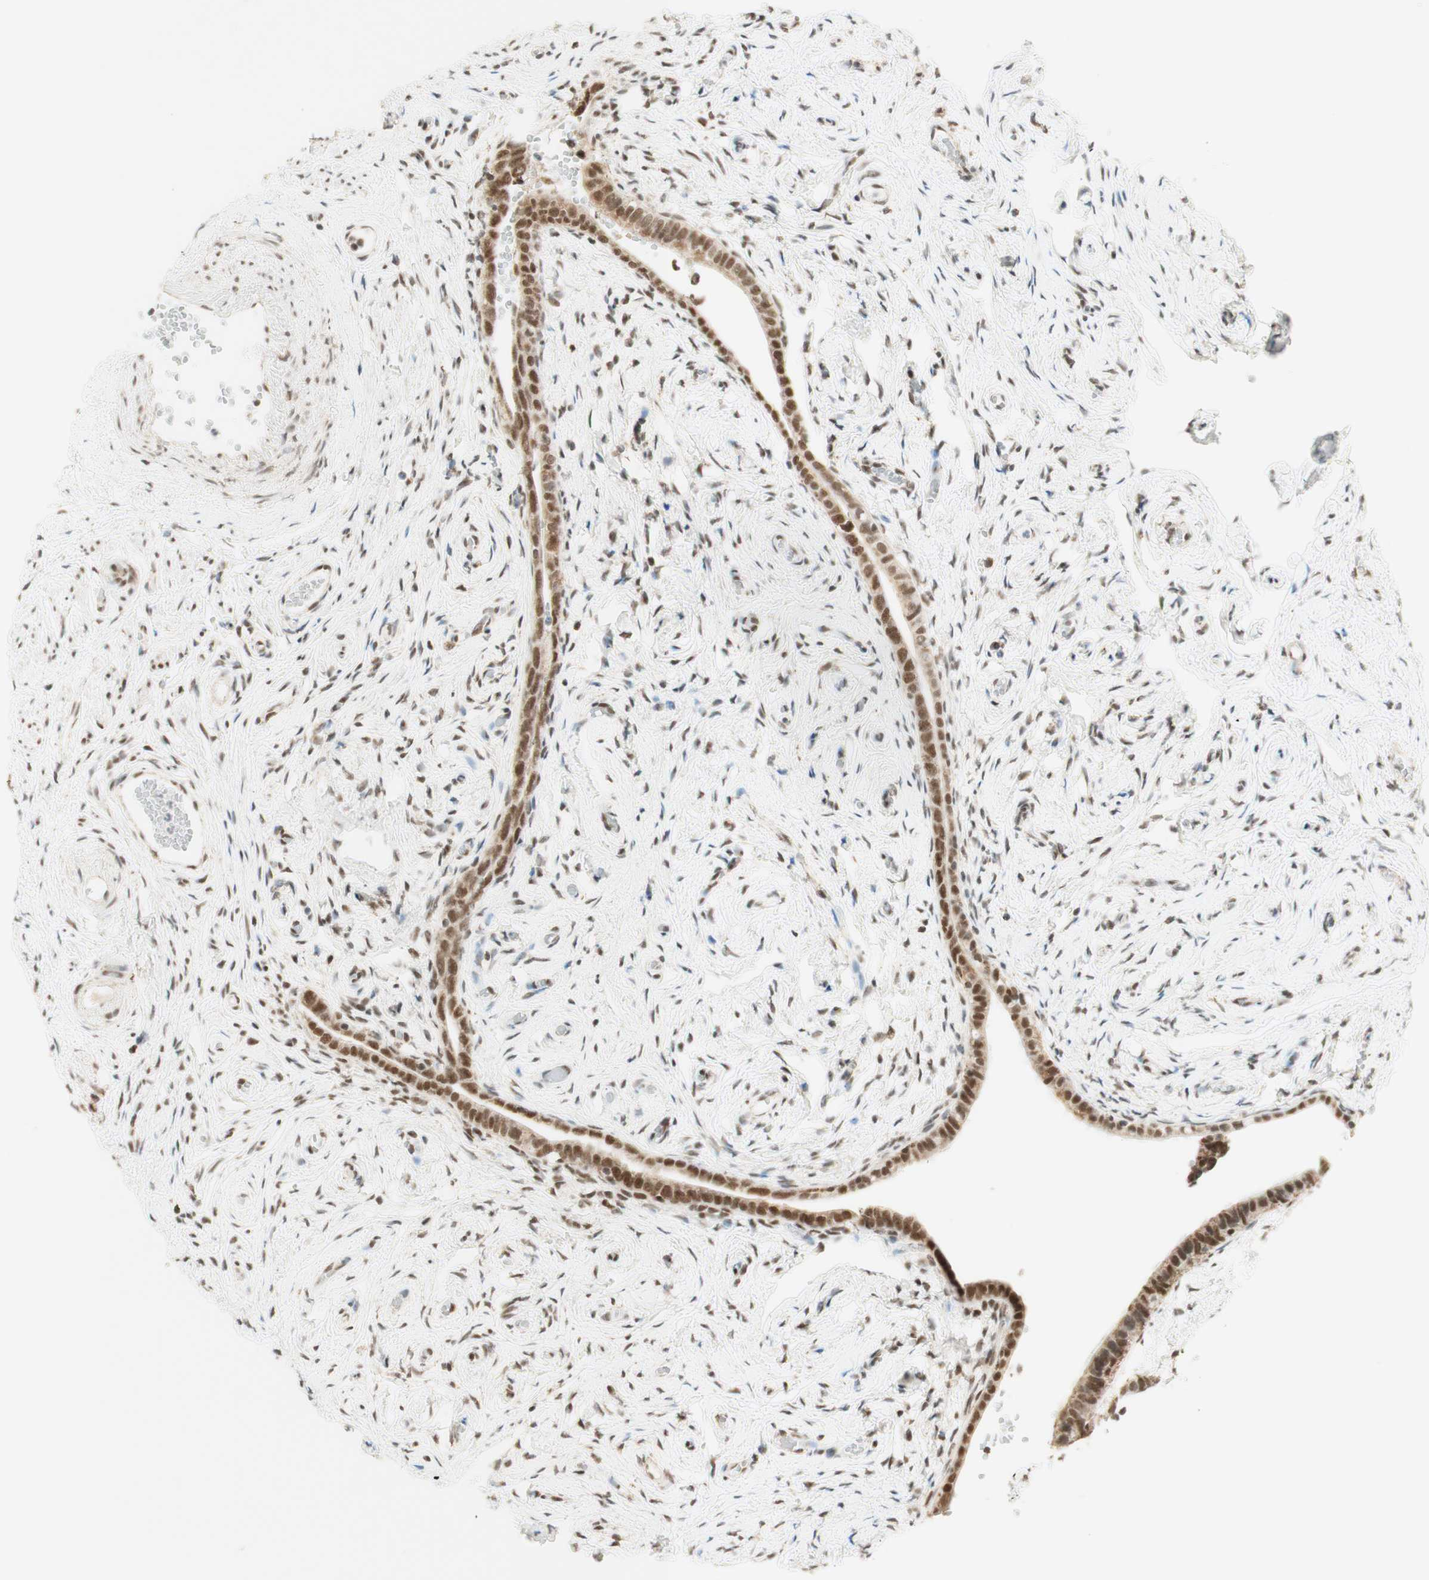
{"staining": {"intensity": "moderate", "quantity": ">75%", "location": "nuclear"}, "tissue": "fallopian tube", "cell_type": "Glandular cells", "image_type": "normal", "snomed": [{"axis": "morphology", "description": "Normal tissue, NOS"}, {"axis": "topography", "description": "Fallopian tube"}], "caption": "DAB immunohistochemical staining of benign fallopian tube shows moderate nuclear protein positivity in about >75% of glandular cells.", "gene": "ZNF782", "patient": {"sex": "female", "age": 71}}